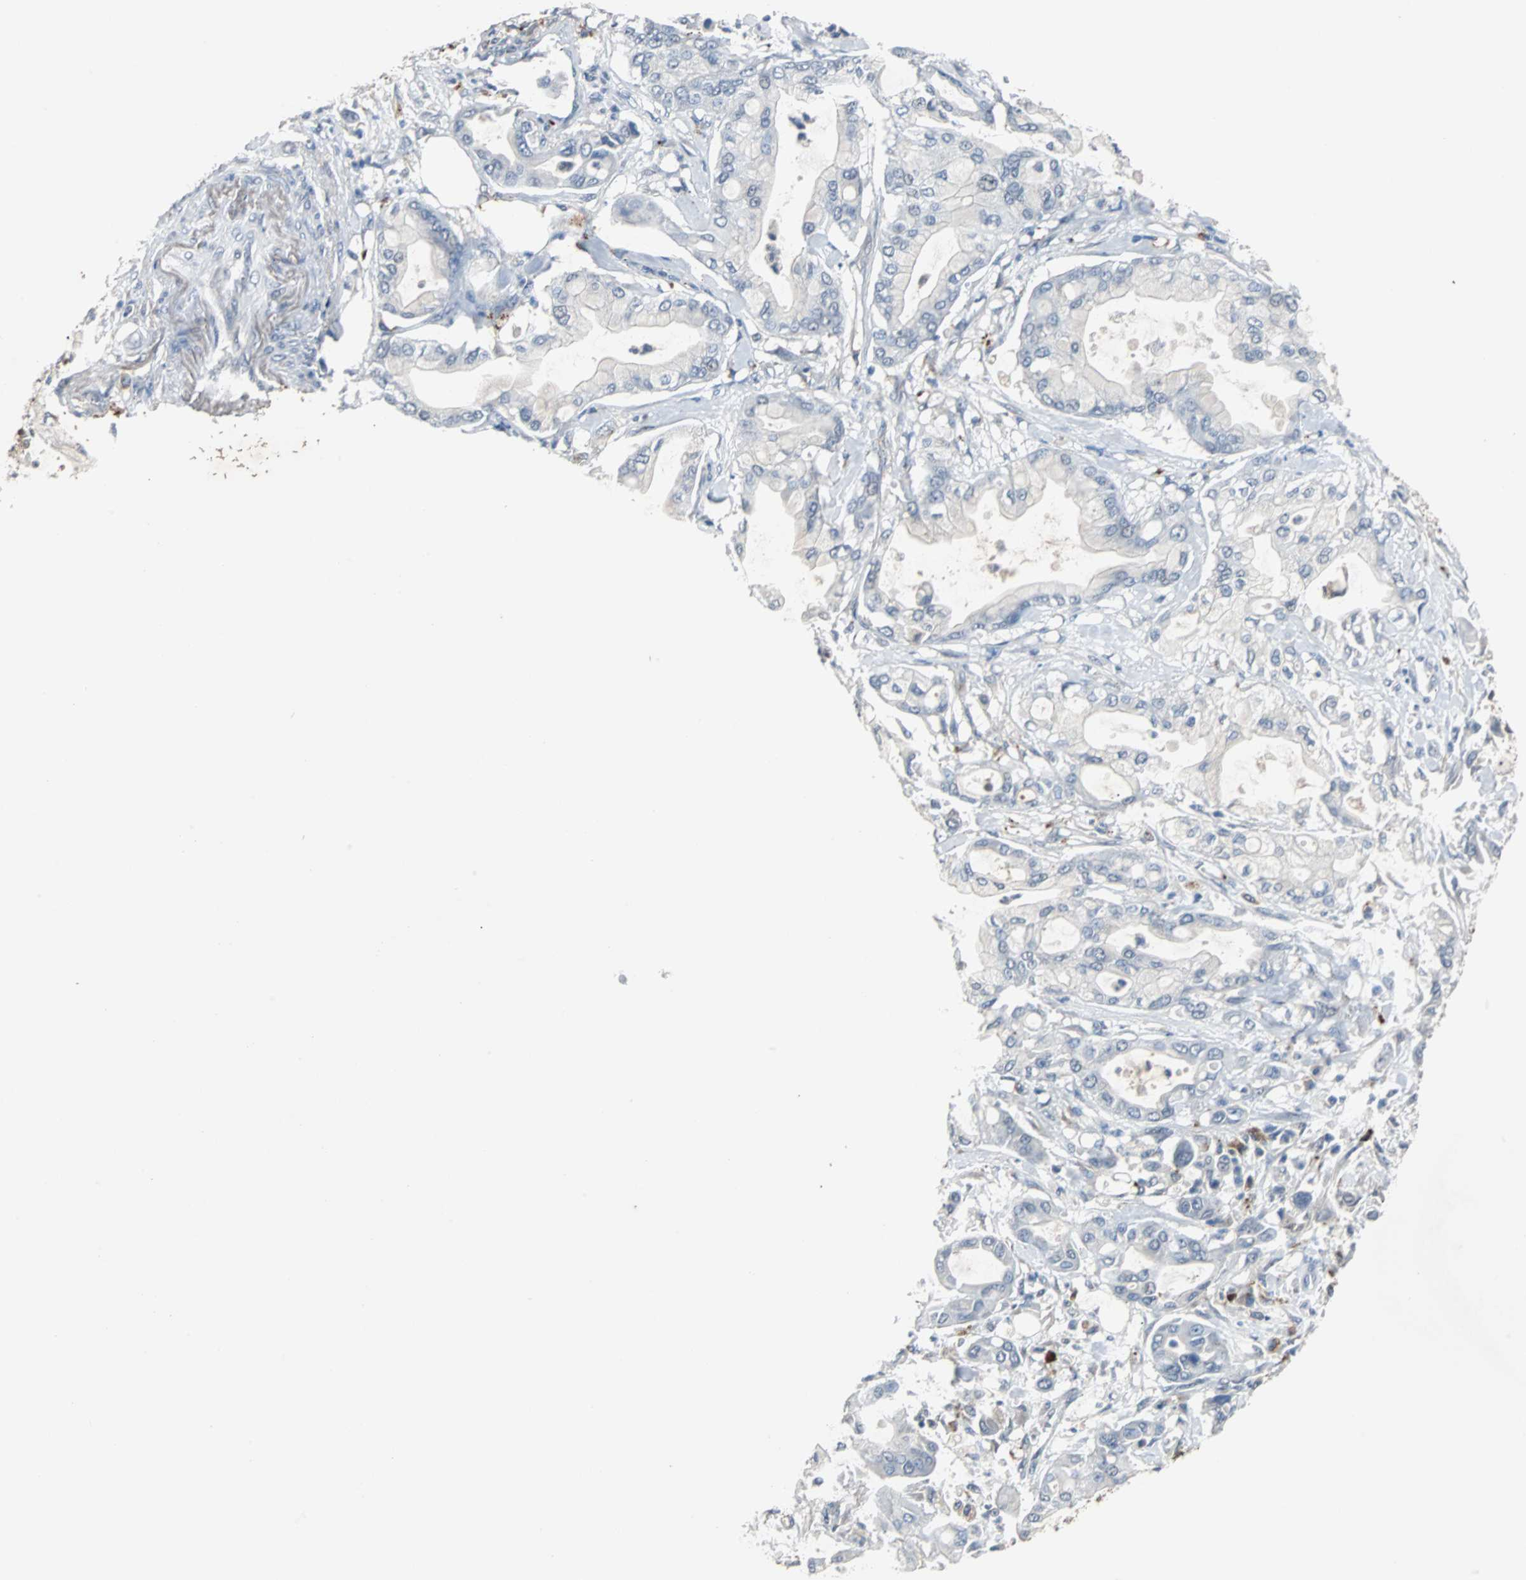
{"staining": {"intensity": "negative", "quantity": "none", "location": "none"}, "tissue": "pancreatic cancer", "cell_type": "Tumor cells", "image_type": "cancer", "snomed": [{"axis": "morphology", "description": "Adenocarcinoma, NOS"}, {"axis": "morphology", "description": "Adenocarcinoma, metastatic, NOS"}, {"axis": "topography", "description": "Lymph node"}, {"axis": "topography", "description": "Pancreas"}, {"axis": "topography", "description": "Duodenum"}], "caption": "Immunohistochemistry (IHC) of human pancreatic cancer (metastatic adenocarcinoma) demonstrates no expression in tumor cells.", "gene": "HLX", "patient": {"sex": "female", "age": 64}}